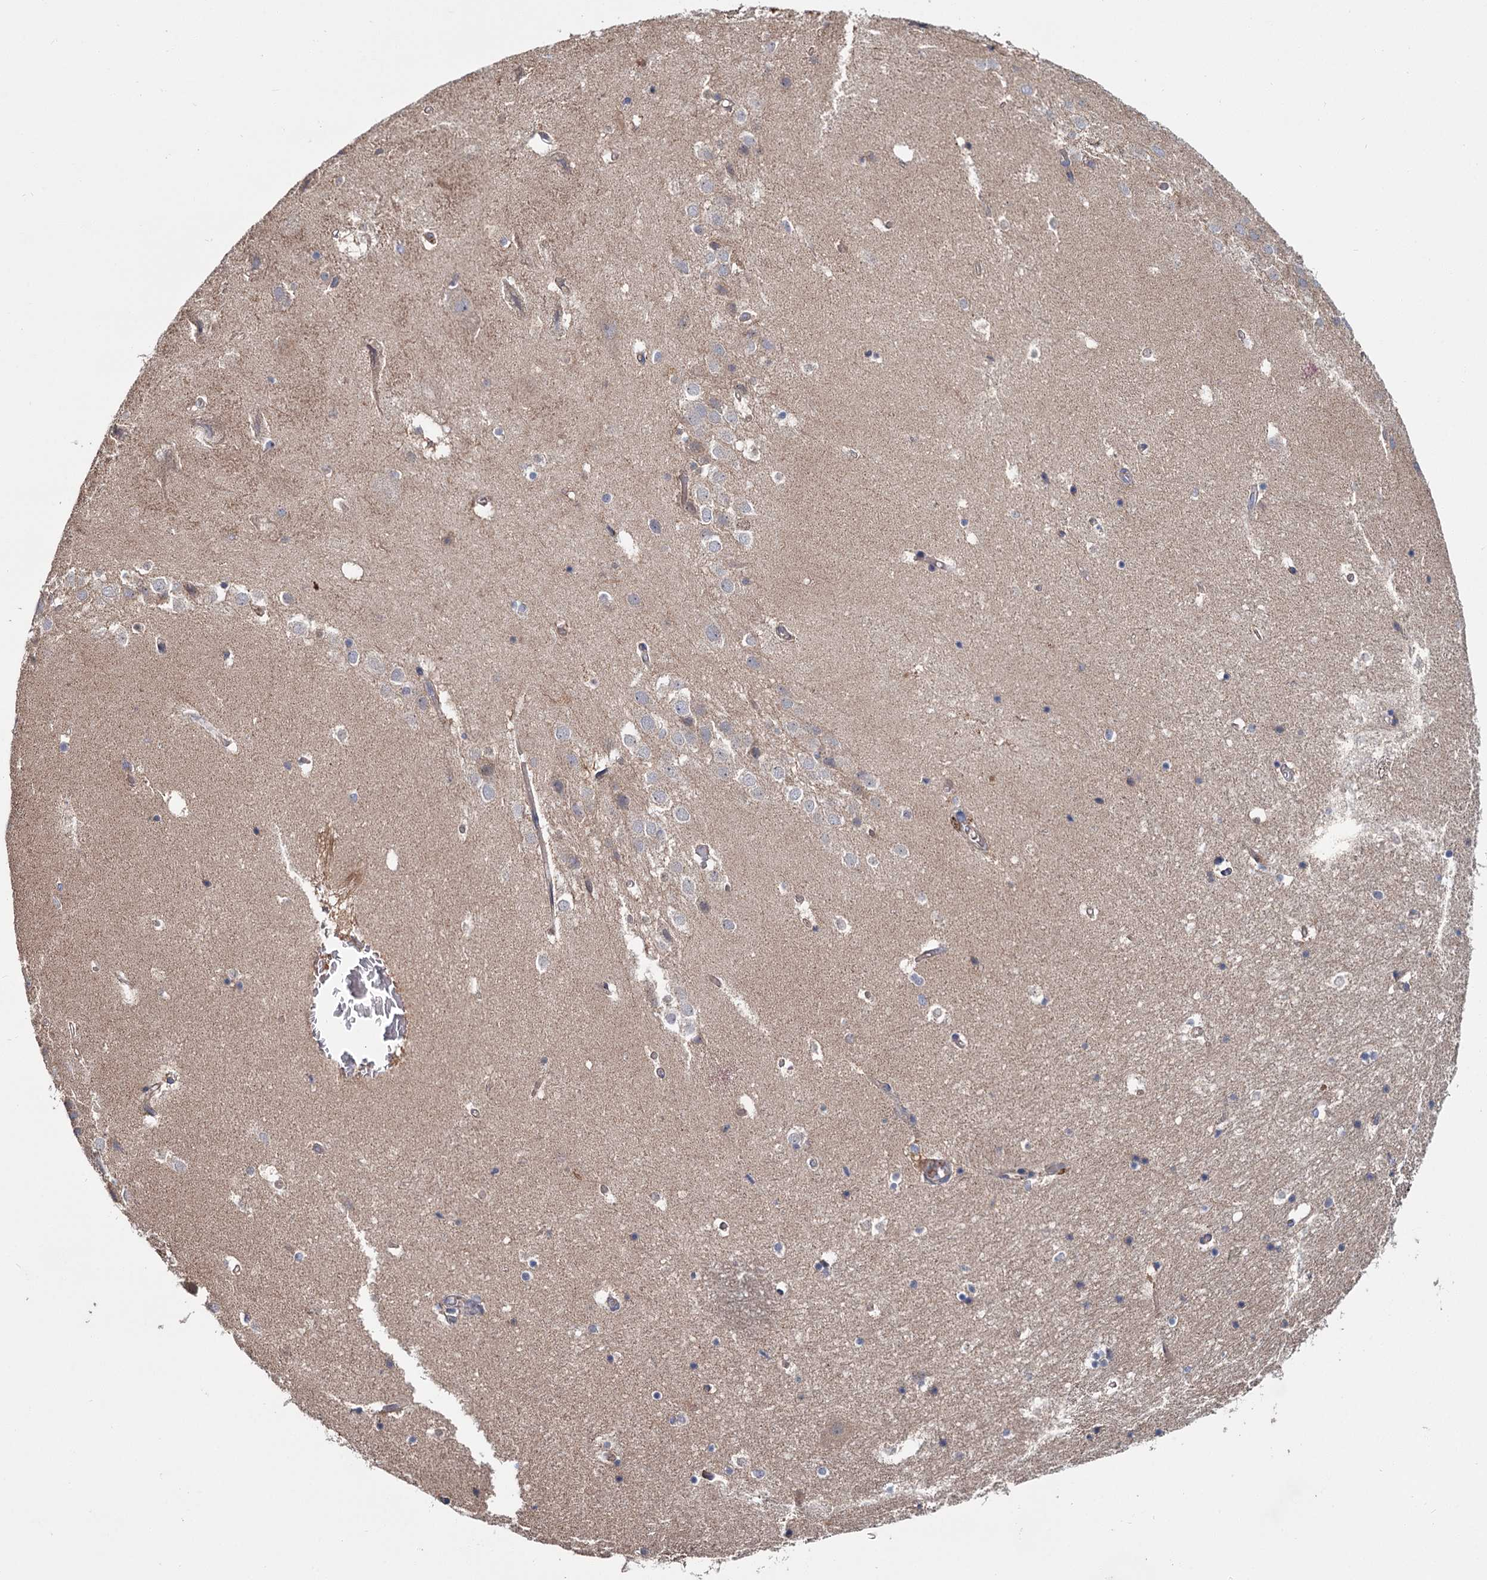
{"staining": {"intensity": "negative", "quantity": "none", "location": "none"}, "tissue": "hippocampus", "cell_type": "Glial cells", "image_type": "normal", "snomed": [{"axis": "morphology", "description": "Normal tissue, NOS"}, {"axis": "topography", "description": "Hippocampus"}], "caption": "The immunohistochemistry micrograph has no significant staining in glial cells of hippocampus. (Stains: DAB (3,3'-diaminobenzidine) immunohistochemistry with hematoxylin counter stain, Microscopy: brightfield microscopy at high magnification).", "gene": "MTRR", "patient": {"sex": "female", "age": 52}}